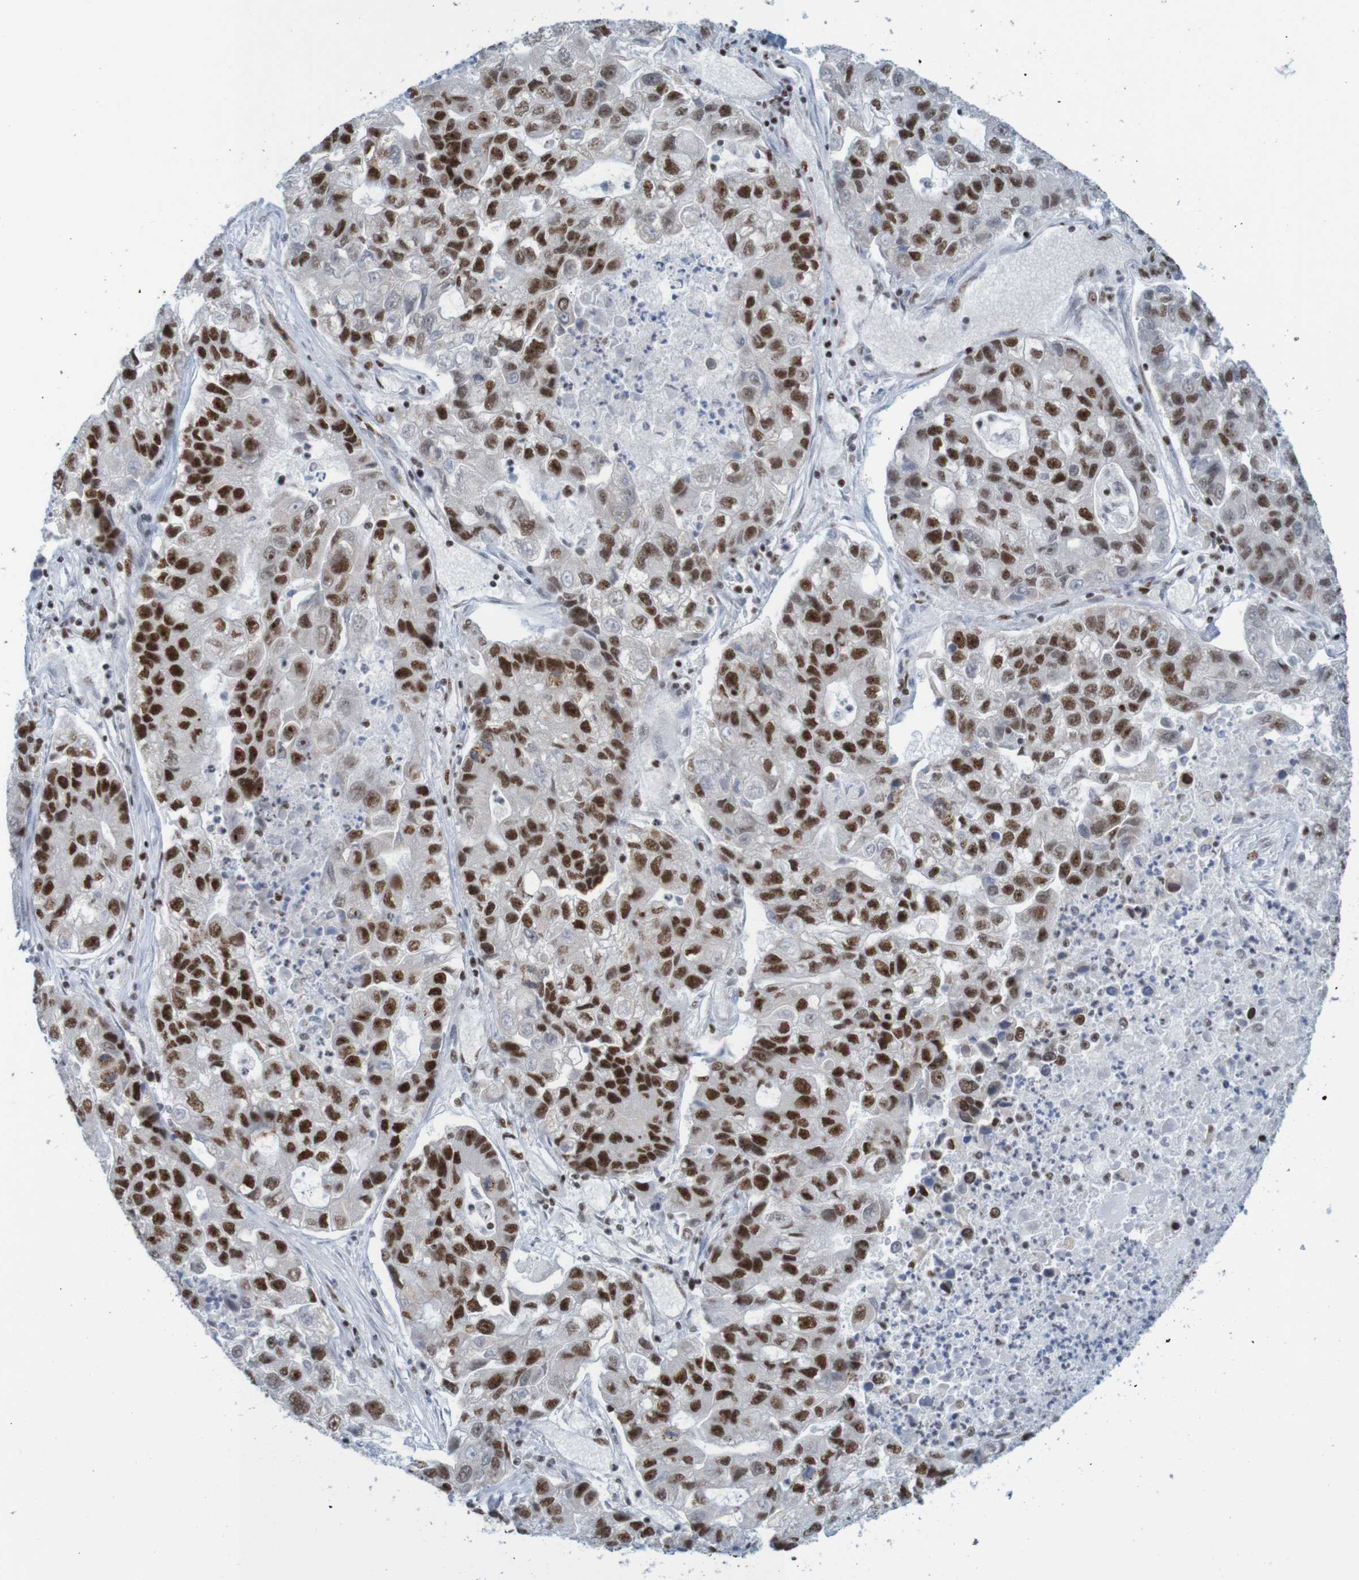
{"staining": {"intensity": "strong", "quantity": ">75%", "location": "nuclear"}, "tissue": "lung cancer", "cell_type": "Tumor cells", "image_type": "cancer", "snomed": [{"axis": "morphology", "description": "Adenocarcinoma, NOS"}, {"axis": "topography", "description": "Lung"}], "caption": "Lung cancer stained with a brown dye reveals strong nuclear positive staining in approximately >75% of tumor cells.", "gene": "THRAP3", "patient": {"sex": "female", "age": 51}}